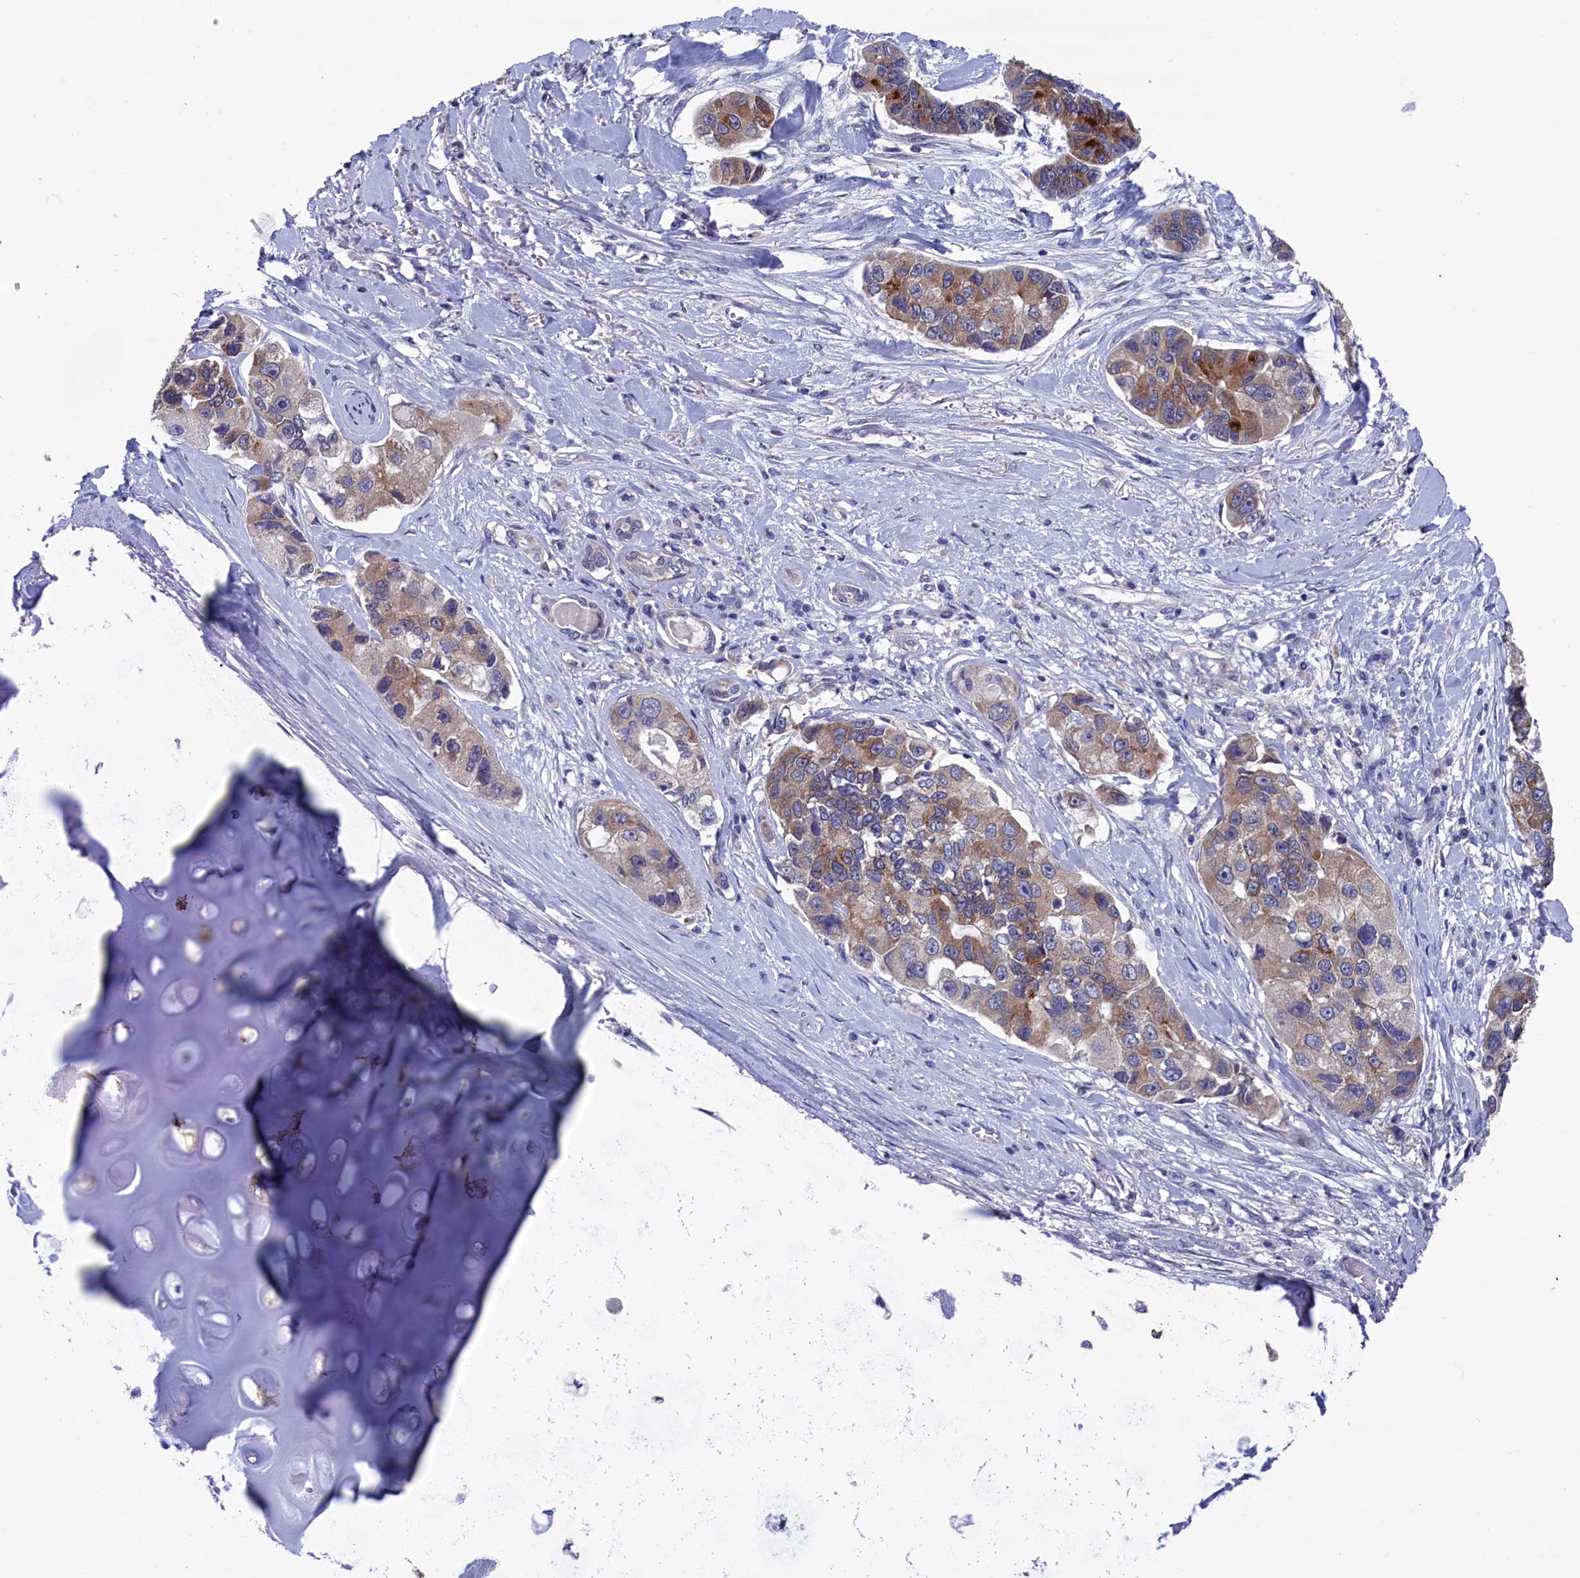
{"staining": {"intensity": "moderate", "quantity": ">75%", "location": "cytoplasmic/membranous"}, "tissue": "lung cancer", "cell_type": "Tumor cells", "image_type": "cancer", "snomed": [{"axis": "morphology", "description": "Adenocarcinoma, NOS"}, {"axis": "topography", "description": "Lung"}], "caption": "Immunohistochemical staining of adenocarcinoma (lung) exhibits medium levels of moderate cytoplasmic/membranous staining in approximately >75% of tumor cells.", "gene": "SPATA13", "patient": {"sex": "female", "age": 54}}